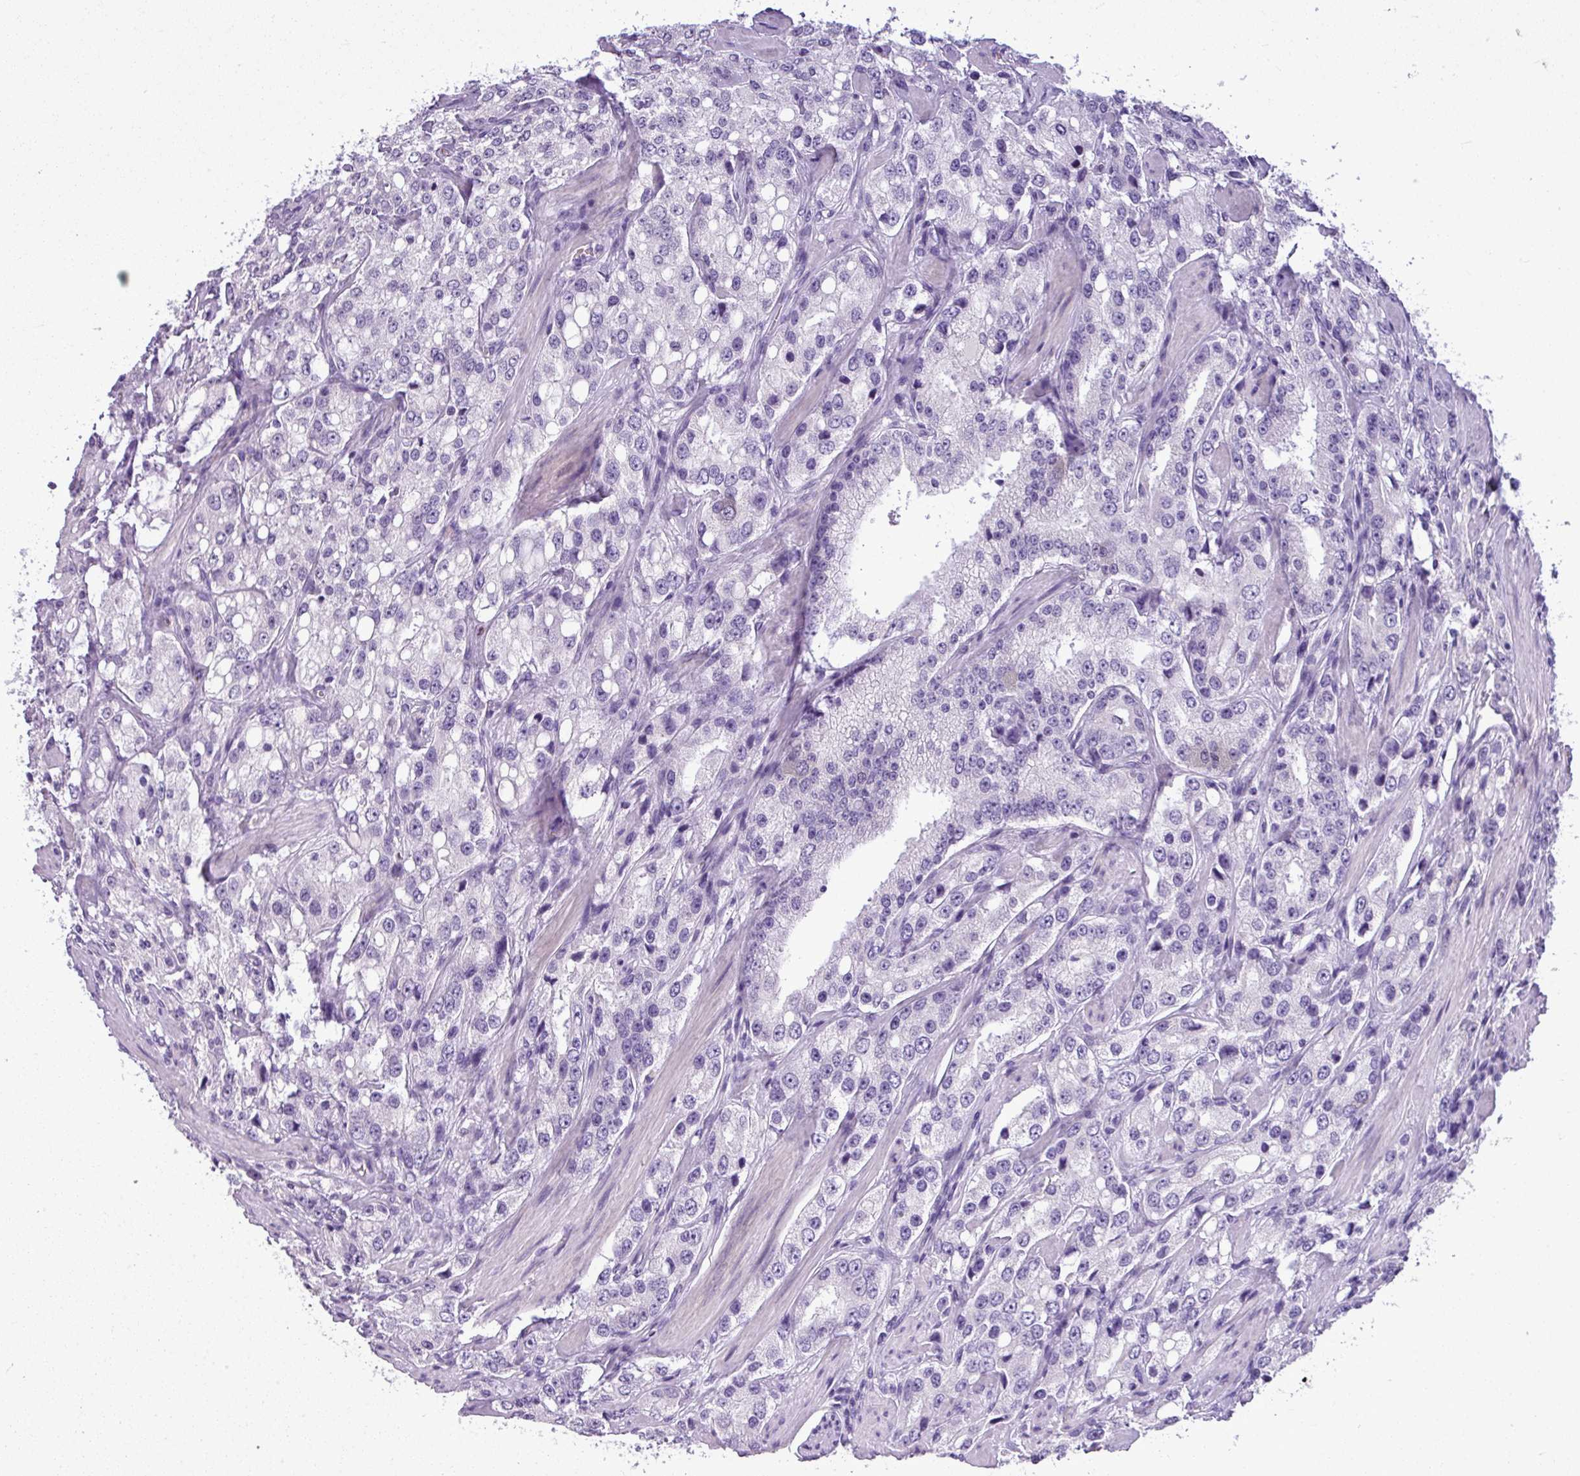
{"staining": {"intensity": "negative", "quantity": "none", "location": "none"}, "tissue": "prostate cancer", "cell_type": "Tumor cells", "image_type": "cancer", "snomed": [{"axis": "morphology", "description": "Adenocarcinoma, High grade"}, {"axis": "topography", "description": "Prostate"}], "caption": "Prostate cancer (high-grade adenocarcinoma) was stained to show a protein in brown. There is no significant expression in tumor cells. (DAB (3,3'-diaminobenzidine) IHC with hematoxylin counter stain).", "gene": "IL17A", "patient": {"sex": "male", "age": 66}}